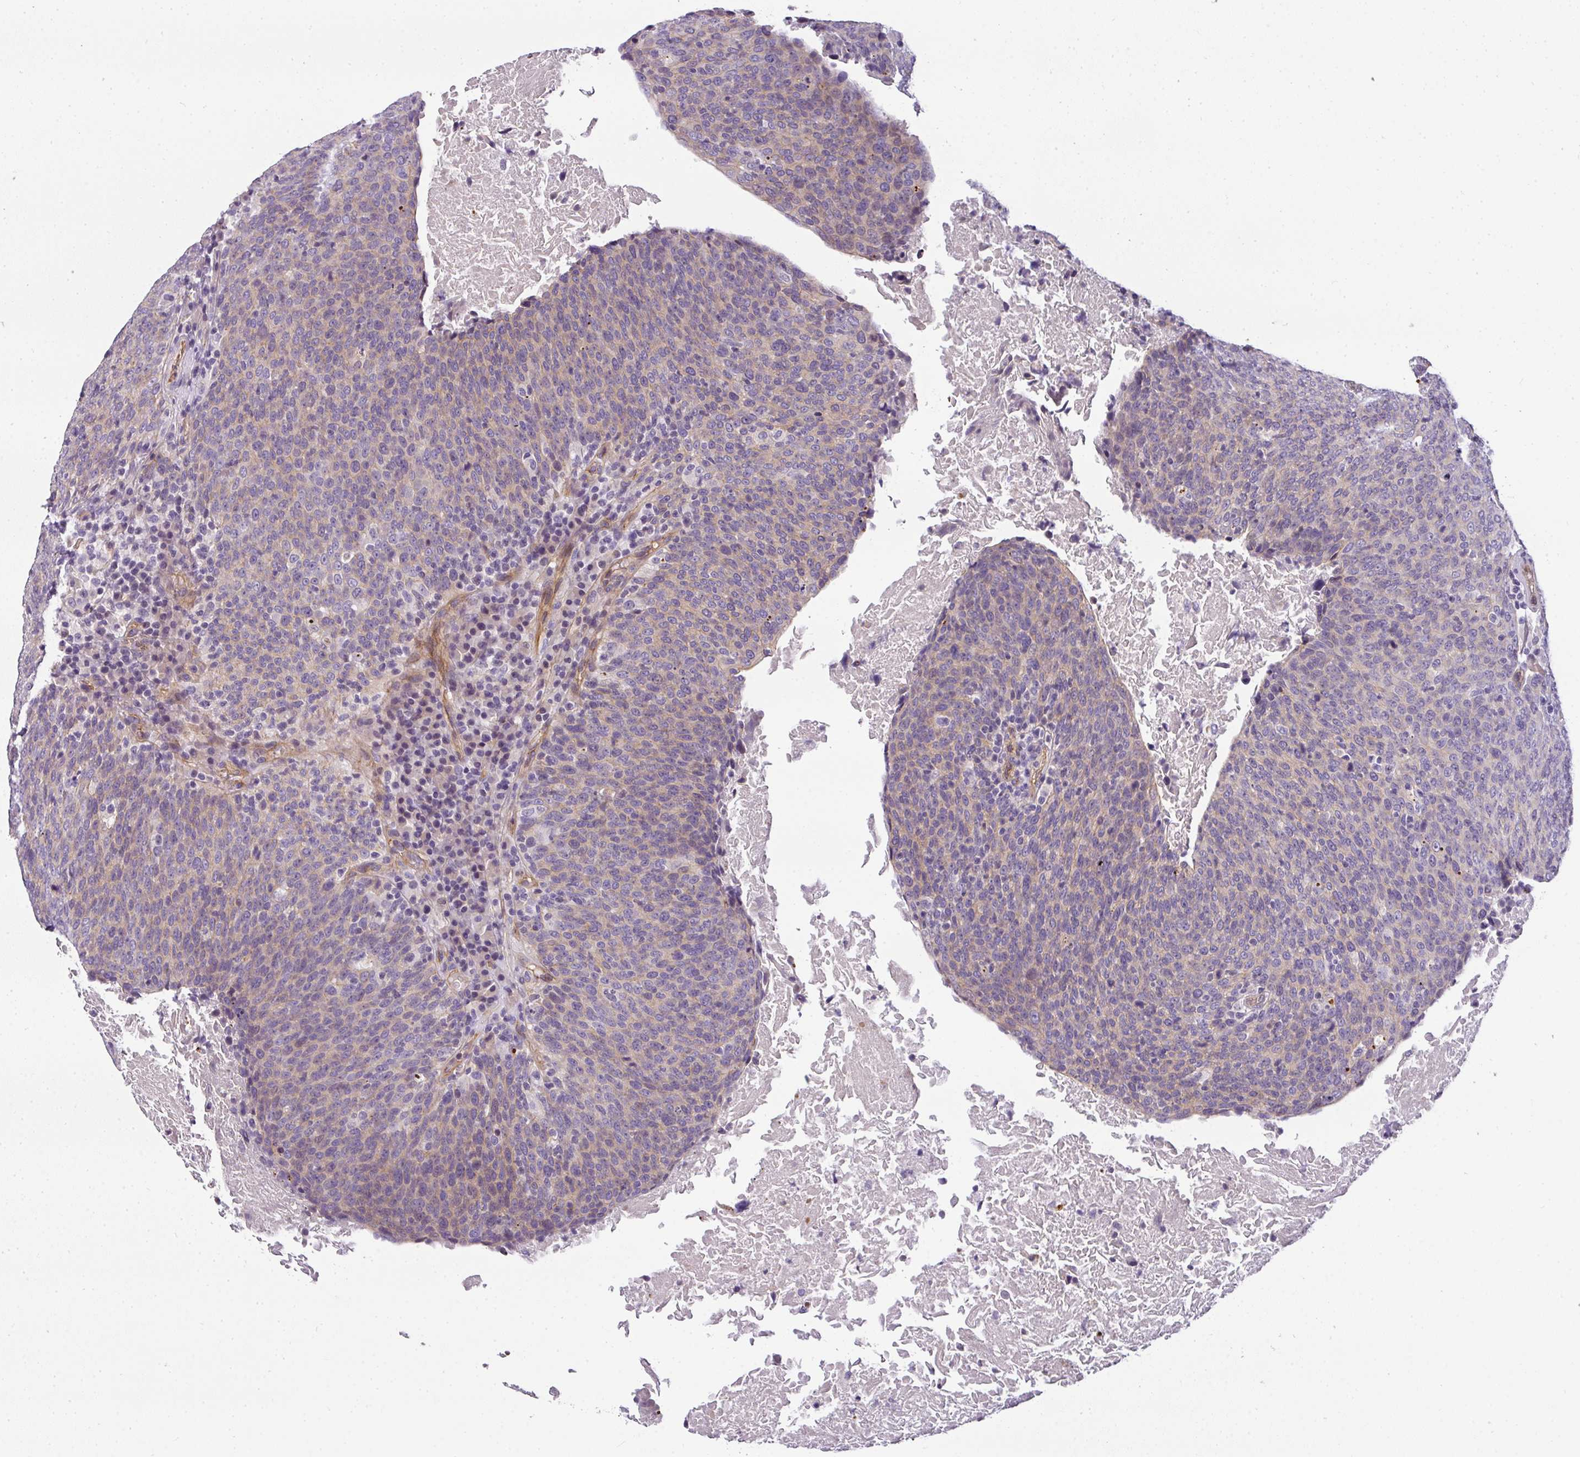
{"staining": {"intensity": "weak", "quantity": "<25%", "location": "cytoplasmic/membranous"}, "tissue": "head and neck cancer", "cell_type": "Tumor cells", "image_type": "cancer", "snomed": [{"axis": "morphology", "description": "Squamous cell carcinoma, NOS"}, {"axis": "morphology", "description": "Squamous cell carcinoma, metastatic, NOS"}, {"axis": "topography", "description": "Lymph node"}, {"axis": "topography", "description": "Head-Neck"}], "caption": "High power microscopy image of an IHC image of metastatic squamous cell carcinoma (head and neck), revealing no significant staining in tumor cells.", "gene": "OR11H4", "patient": {"sex": "male", "age": 62}}